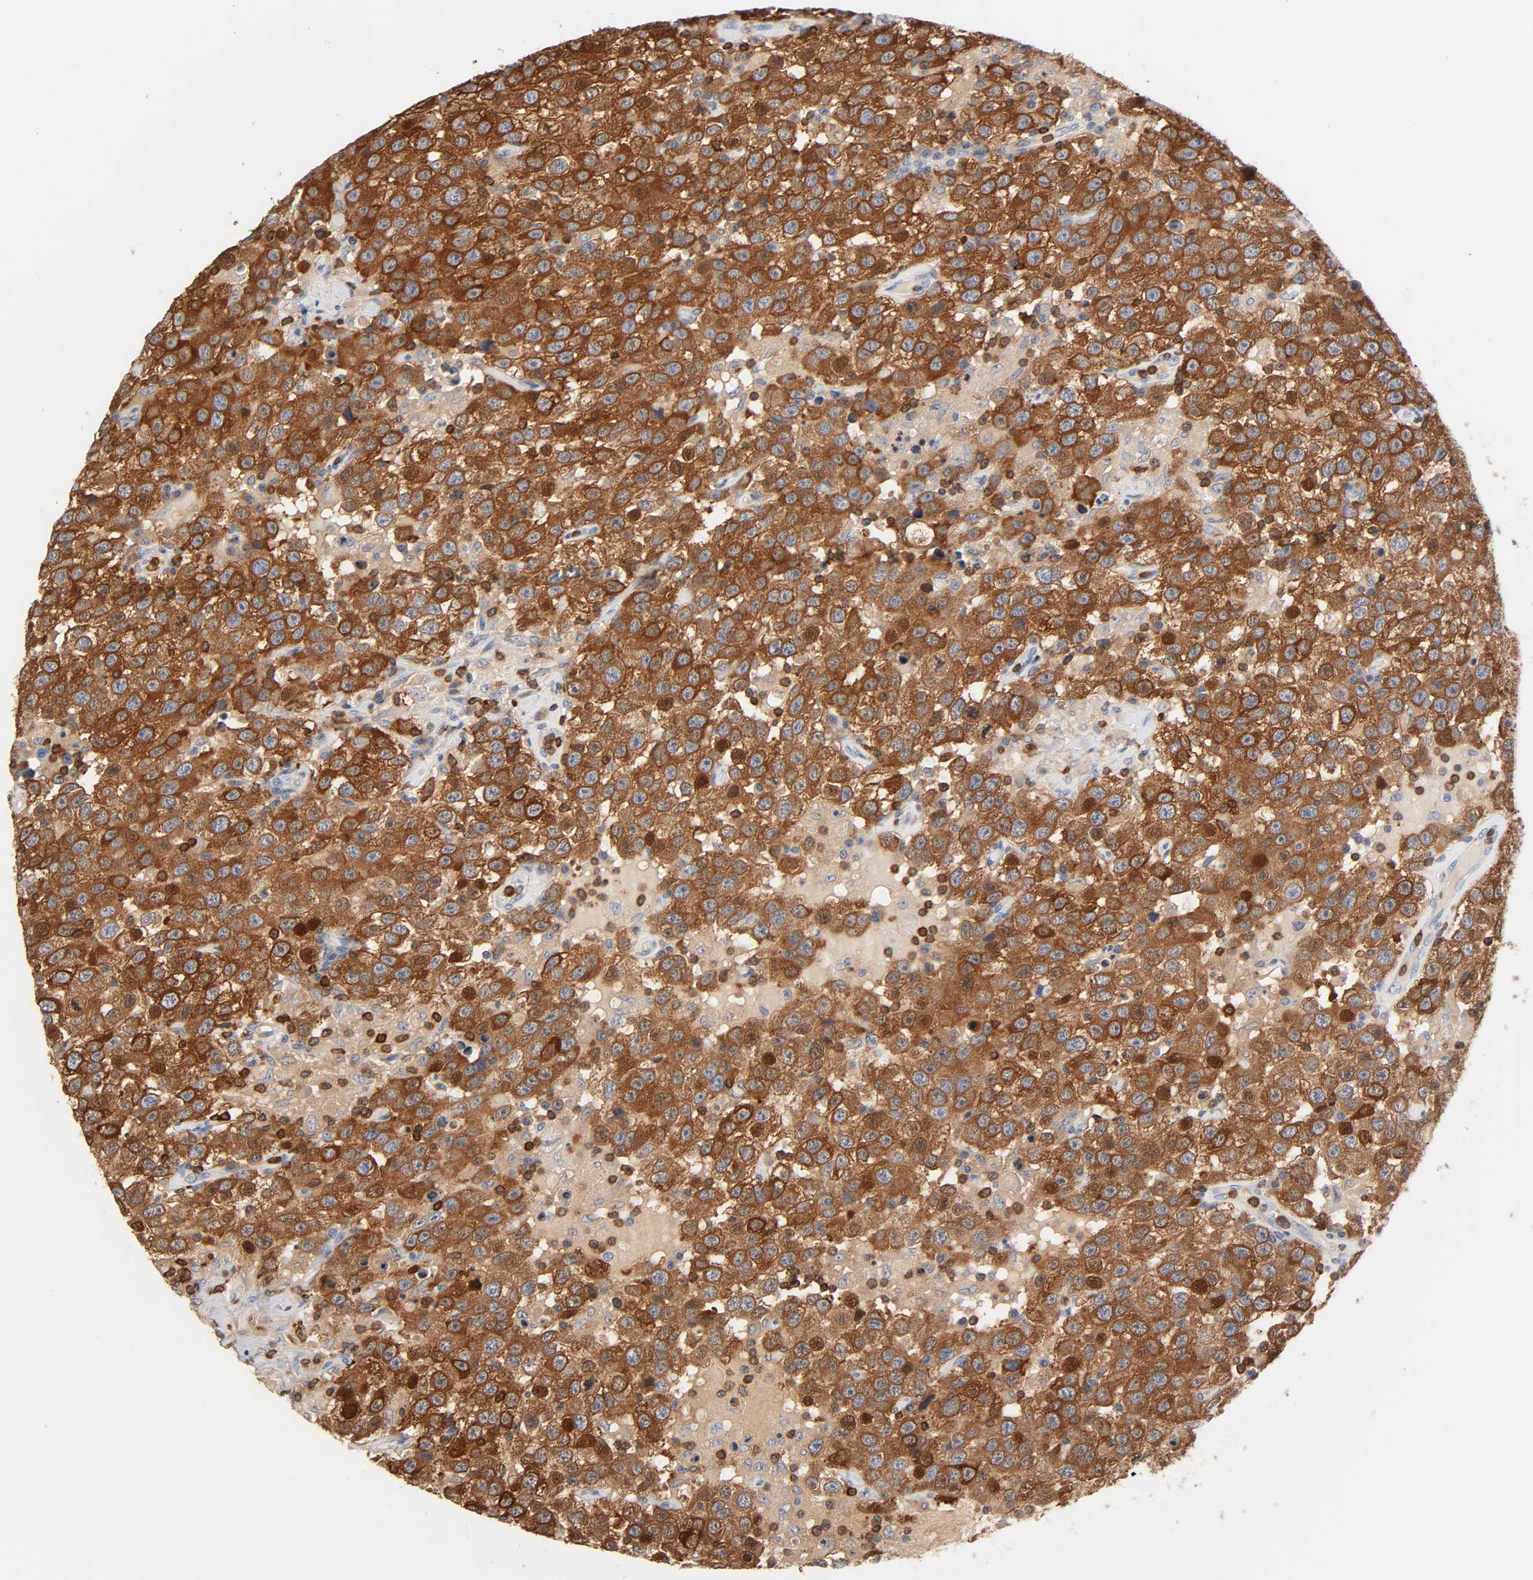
{"staining": {"intensity": "strong", "quantity": ">75%", "location": "cytoplasmic/membranous"}, "tissue": "testis cancer", "cell_type": "Tumor cells", "image_type": "cancer", "snomed": [{"axis": "morphology", "description": "Seminoma, NOS"}, {"axis": "topography", "description": "Testis"}], "caption": "IHC histopathology image of neoplastic tissue: human seminoma (testis) stained using immunohistochemistry displays high levels of strong protein expression localized specifically in the cytoplasmic/membranous of tumor cells, appearing as a cytoplasmic/membranous brown color.", "gene": "BIN1", "patient": {"sex": "male", "age": 41}}